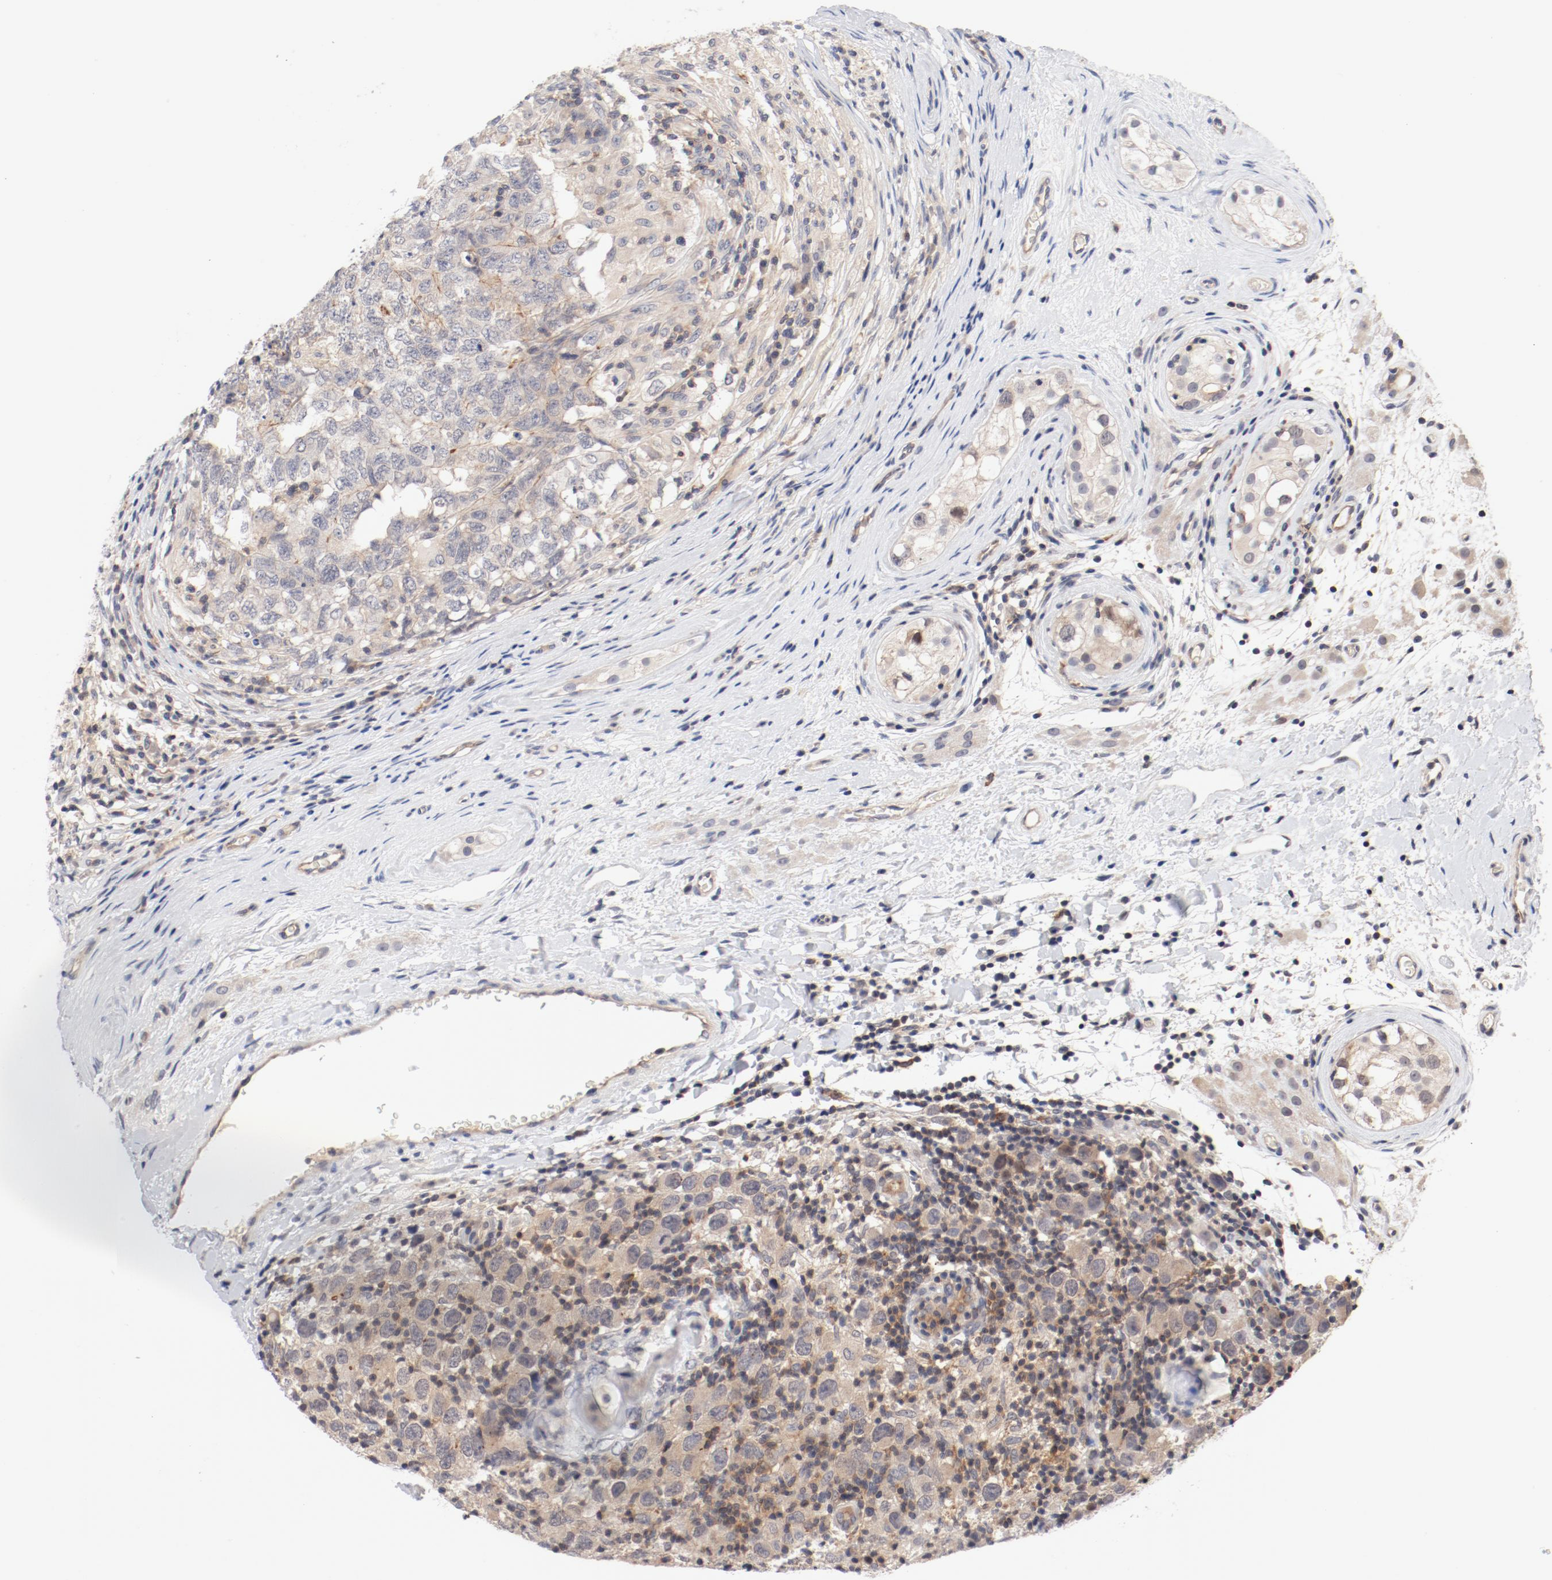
{"staining": {"intensity": "weak", "quantity": "25%-75%", "location": "cytoplasmic/membranous"}, "tissue": "testis cancer", "cell_type": "Tumor cells", "image_type": "cancer", "snomed": [{"axis": "morphology", "description": "Carcinoma, Embryonal, NOS"}, {"axis": "topography", "description": "Testis"}], "caption": "Tumor cells exhibit low levels of weak cytoplasmic/membranous expression in approximately 25%-75% of cells in testis cancer (embryonal carcinoma).", "gene": "ZNF267", "patient": {"sex": "male", "age": 21}}